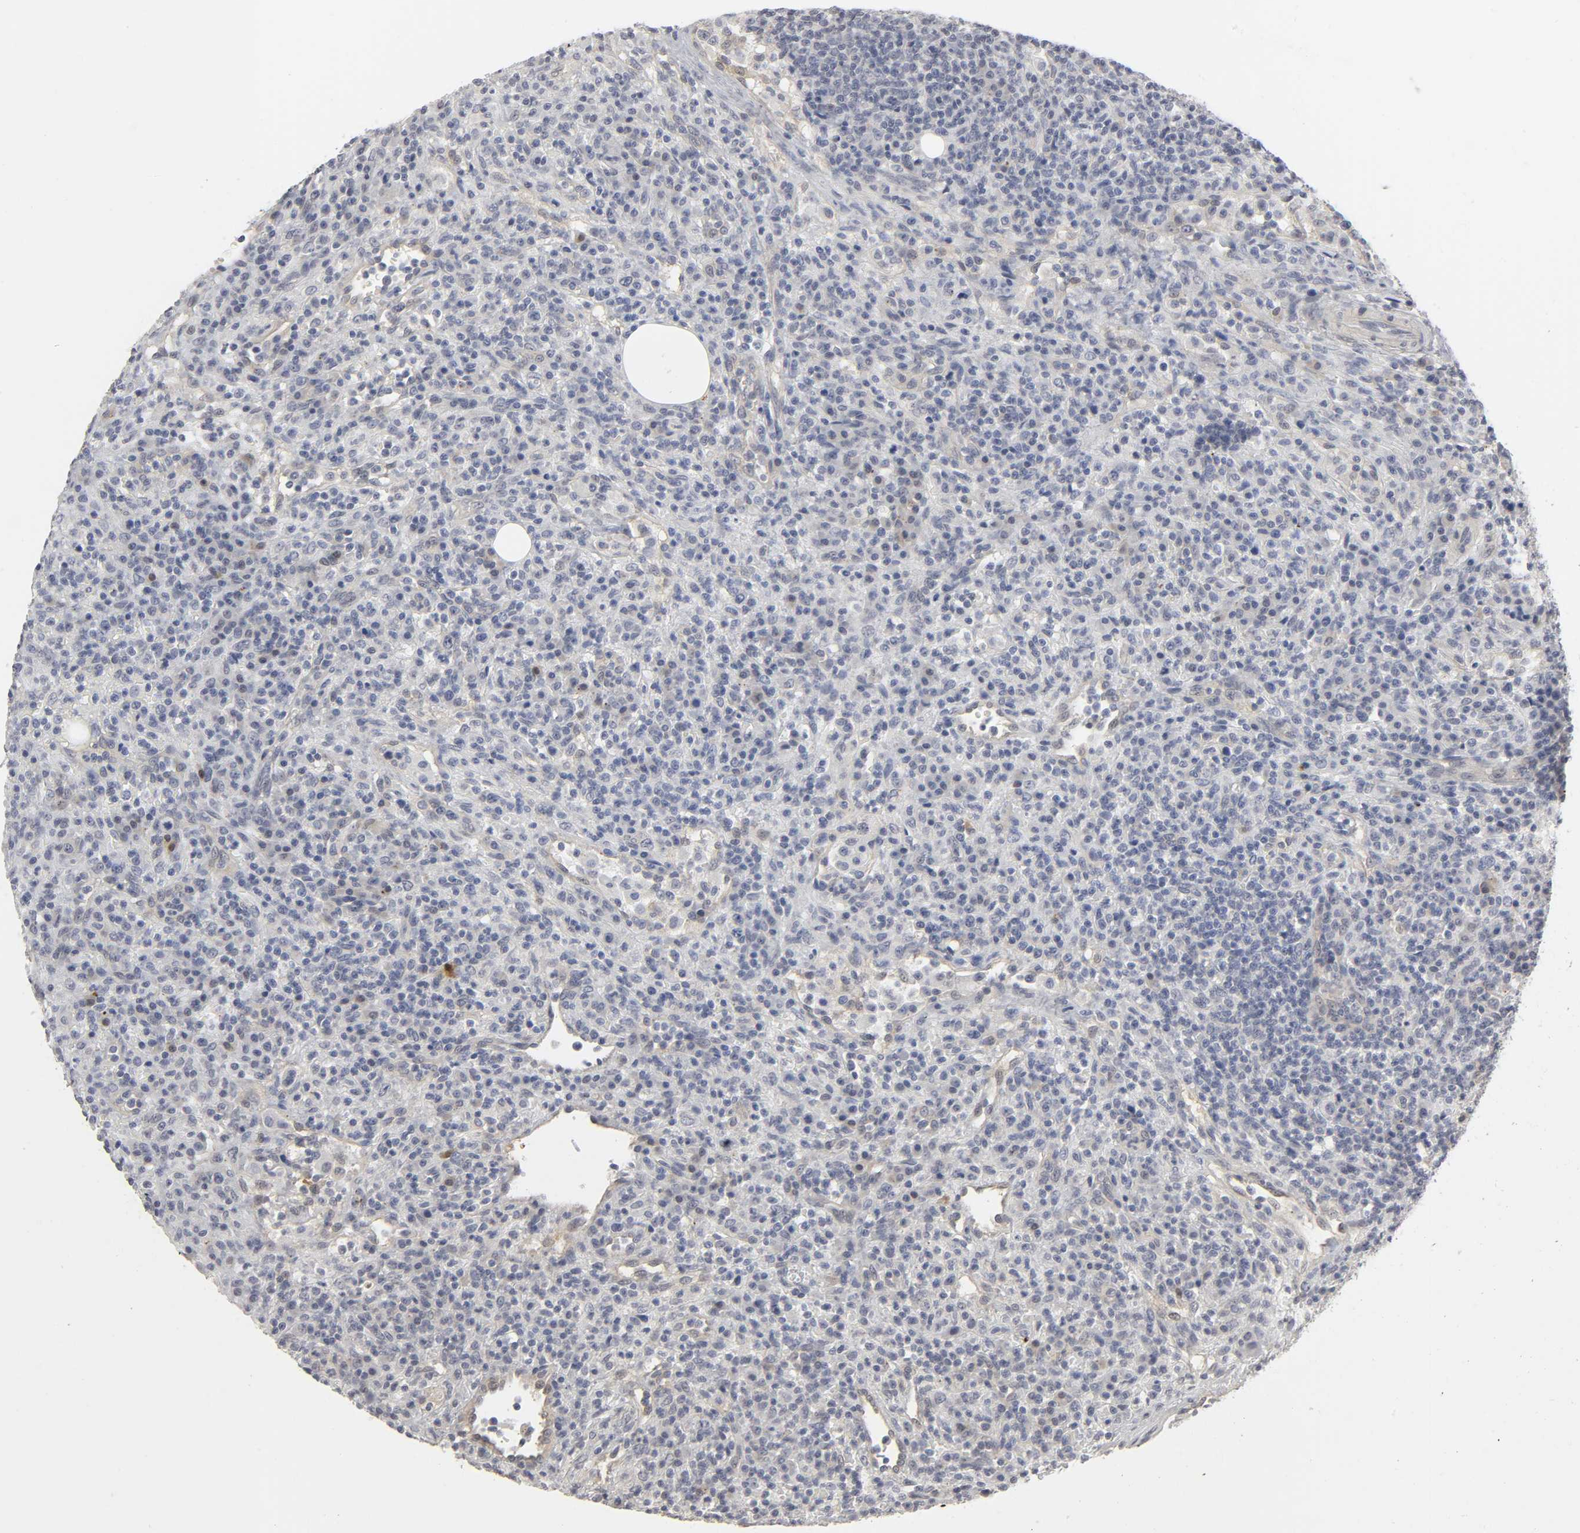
{"staining": {"intensity": "weak", "quantity": "<25%", "location": "cytoplasmic/membranous,nuclear"}, "tissue": "lymphoma", "cell_type": "Tumor cells", "image_type": "cancer", "snomed": [{"axis": "morphology", "description": "Hodgkin's disease, NOS"}, {"axis": "topography", "description": "Lymph node"}], "caption": "DAB immunohistochemical staining of human Hodgkin's disease demonstrates no significant expression in tumor cells.", "gene": "PDLIM3", "patient": {"sex": "male", "age": 65}}